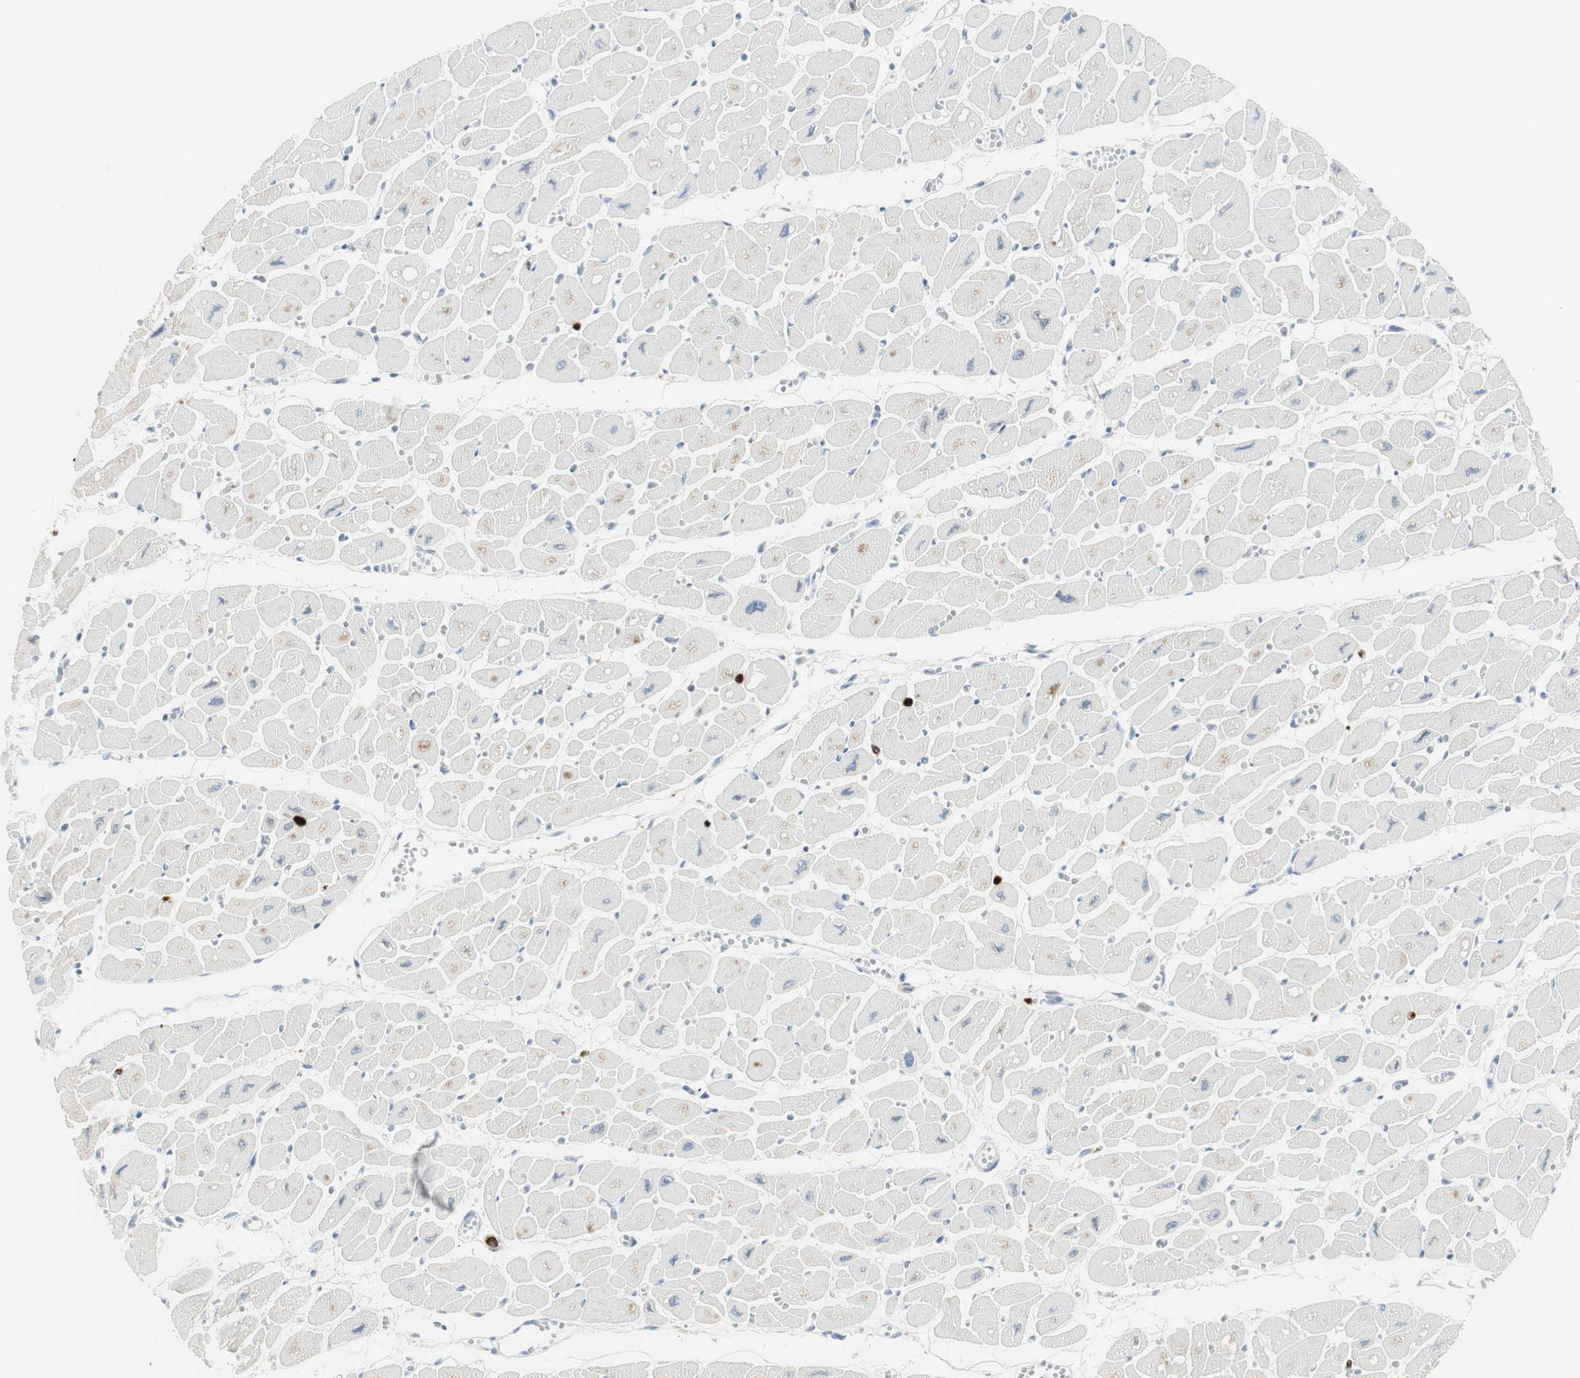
{"staining": {"intensity": "weak", "quantity": "<25%", "location": "cytoplasmic/membranous"}, "tissue": "heart muscle", "cell_type": "Cardiomyocytes", "image_type": "normal", "snomed": [{"axis": "morphology", "description": "Normal tissue, NOS"}, {"axis": "topography", "description": "Heart"}], "caption": "This is a photomicrograph of immunohistochemistry staining of benign heart muscle, which shows no expression in cardiomyocytes.", "gene": "PRTN3", "patient": {"sex": "female", "age": 54}}